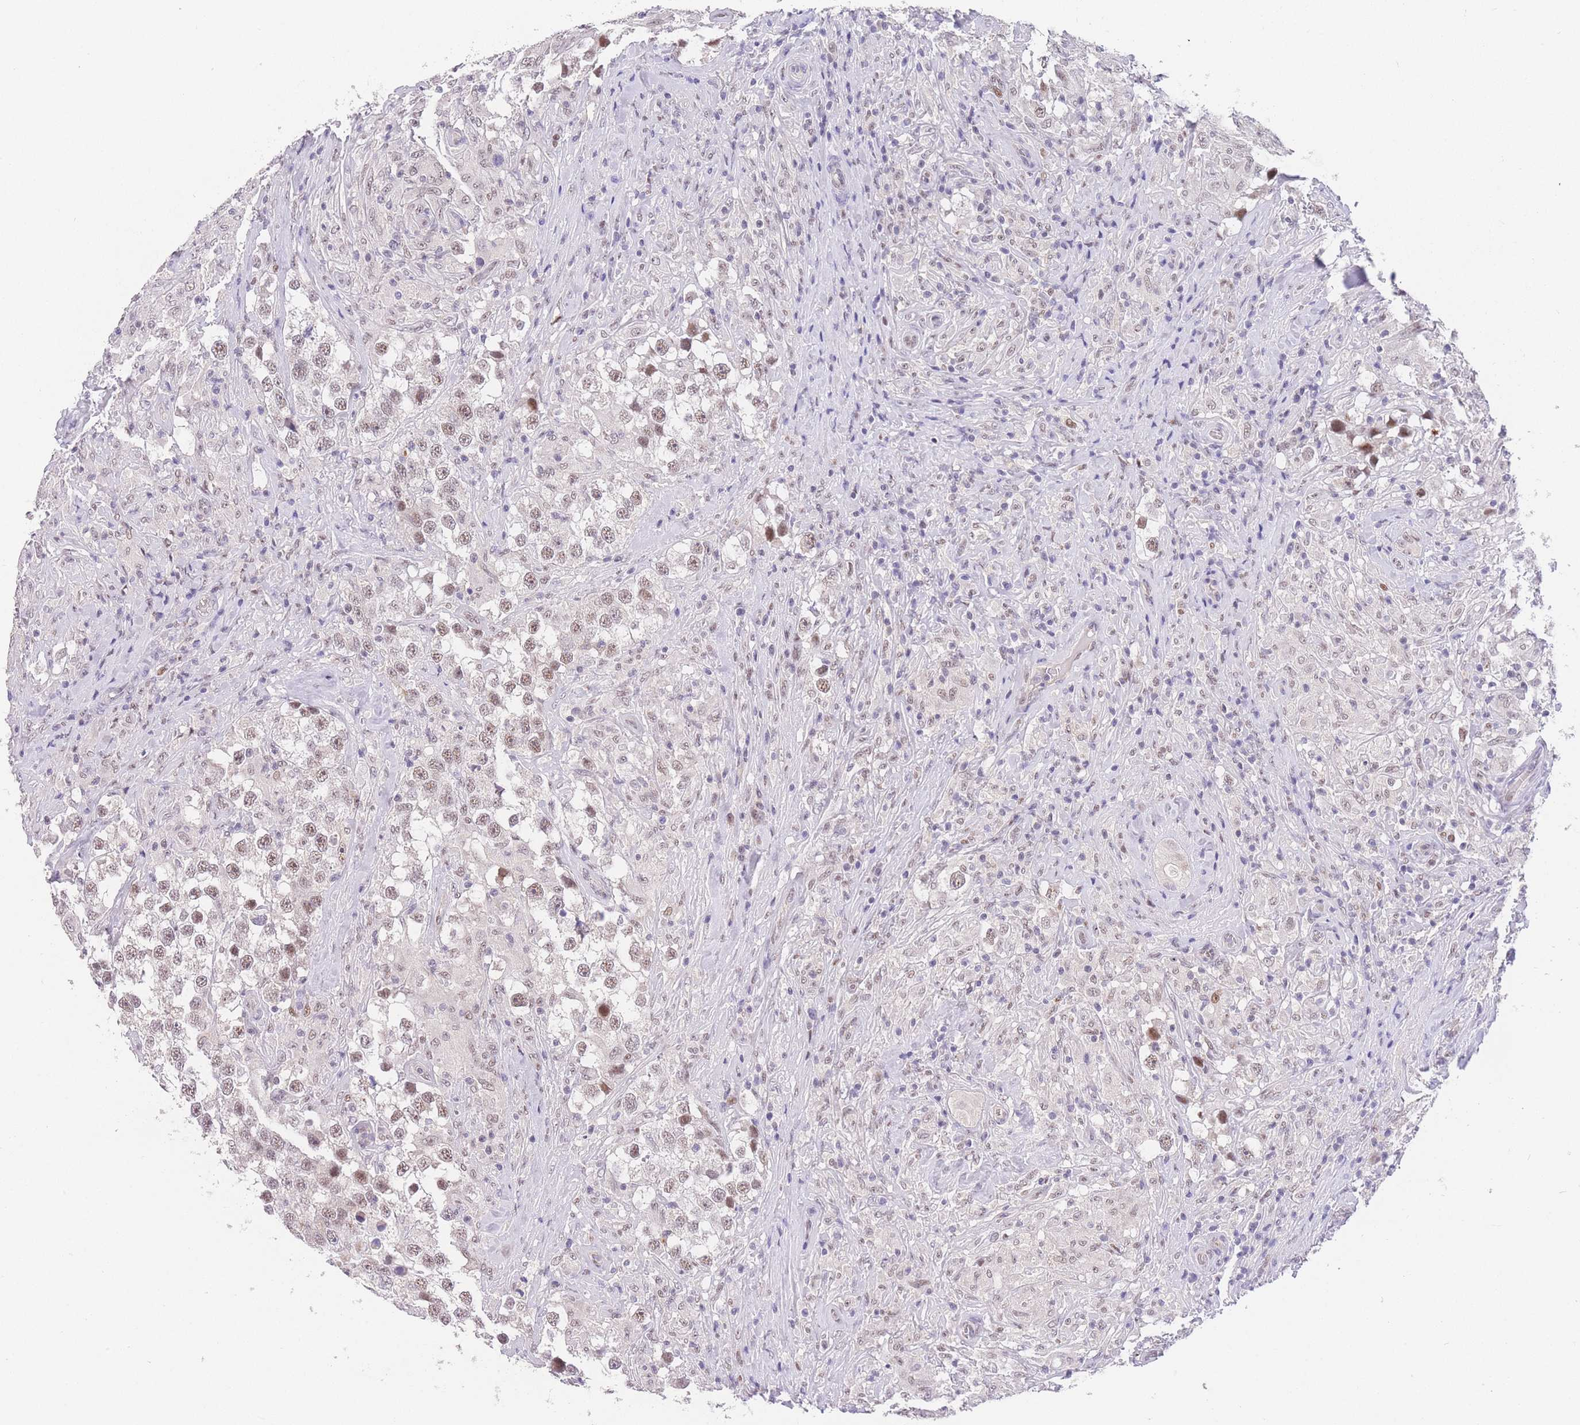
{"staining": {"intensity": "weak", "quantity": ">75%", "location": "nuclear"}, "tissue": "testis cancer", "cell_type": "Tumor cells", "image_type": "cancer", "snomed": [{"axis": "morphology", "description": "Seminoma, NOS"}, {"axis": "topography", "description": "Testis"}], "caption": "Protein expression analysis of testis cancer demonstrates weak nuclear staining in approximately >75% of tumor cells.", "gene": "SLC35F2", "patient": {"sex": "male", "age": 46}}